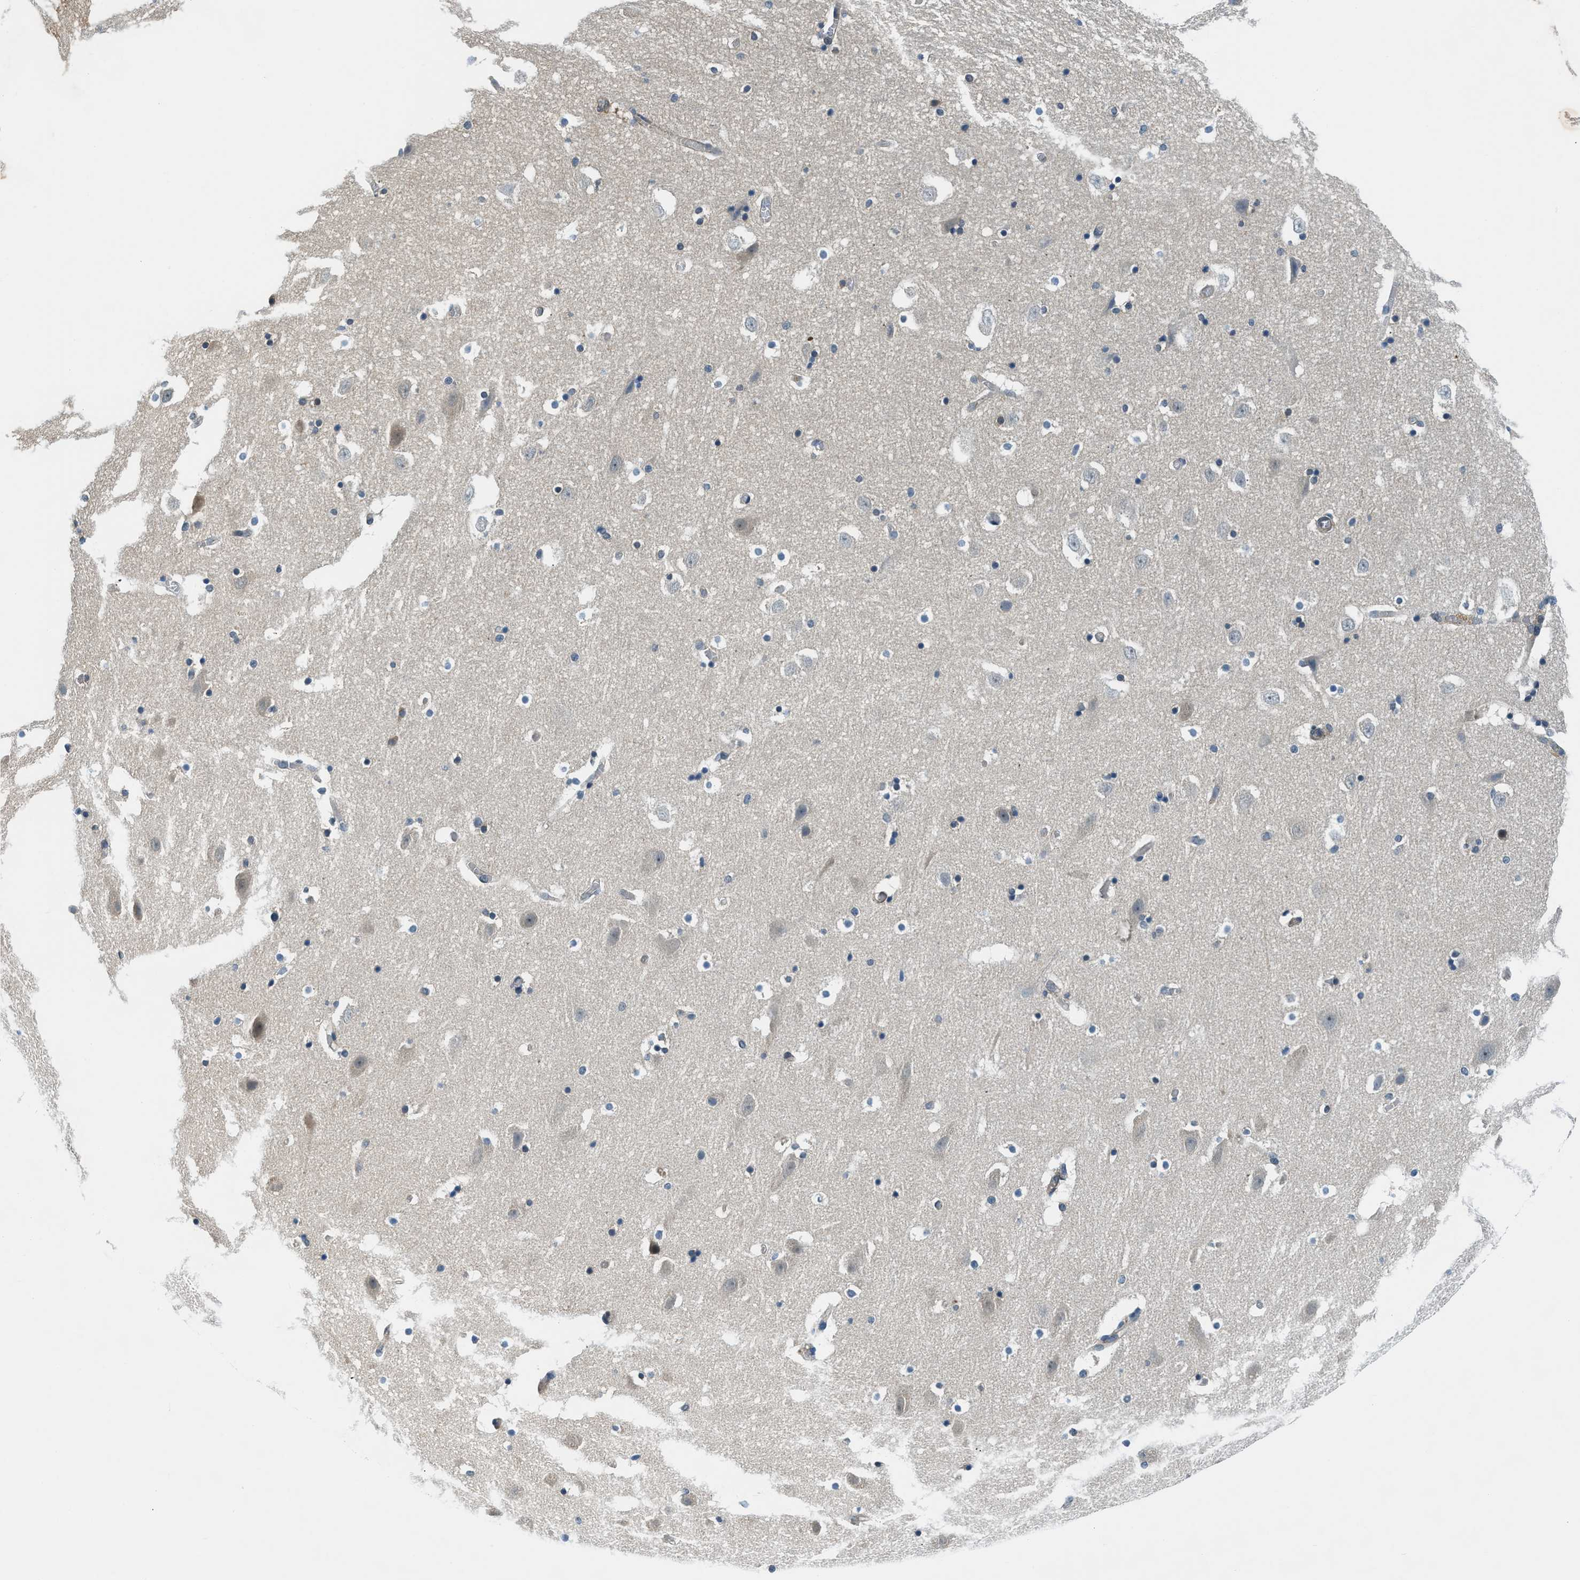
{"staining": {"intensity": "negative", "quantity": "none", "location": "none"}, "tissue": "hippocampus", "cell_type": "Glial cells", "image_type": "normal", "snomed": [{"axis": "morphology", "description": "Normal tissue, NOS"}, {"axis": "topography", "description": "Hippocampus"}], "caption": "IHC of normal human hippocampus shows no expression in glial cells. (IHC, brightfield microscopy, high magnification).", "gene": "CBLB", "patient": {"sex": "male", "age": 45}}